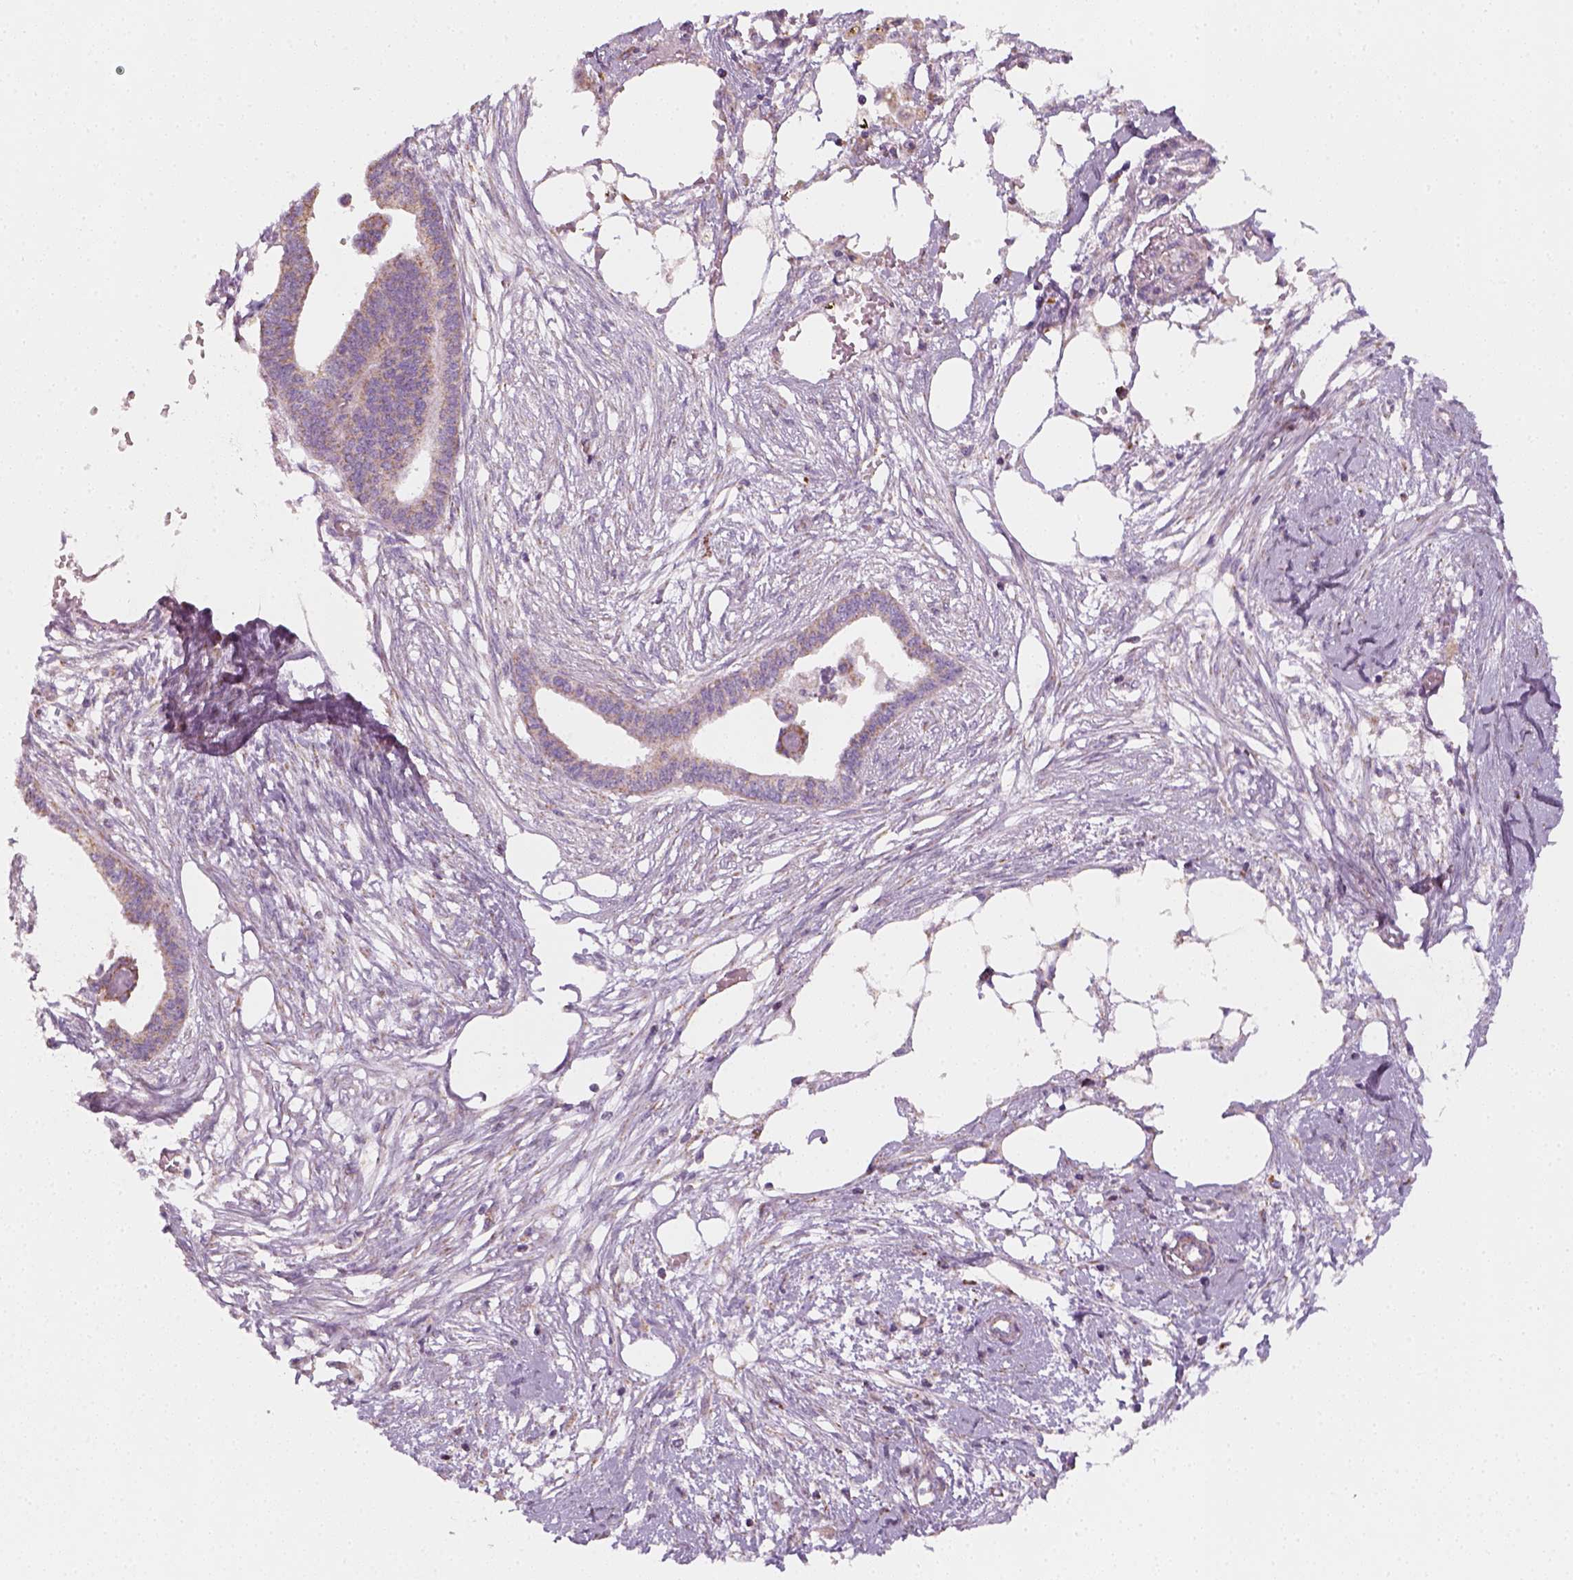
{"staining": {"intensity": "negative", "quantity": "none", "location": "none"}, "tissue": "endometrial cancer", "cell_type": "Tumor cells", "image_type": "cancer", "snomed": [{"axis": "morphology", "description": "Adenocarcinoma, NOS"}, {"axis": "morphology", "description": "Adenocarcinoma, metastatic, NOS"}, {"axis": "topography", "description": "Adipose tissue"}, {"axis": "topography", "description": "Endometrium"}], "caption": "DAB immunohistochemical staining of endometrial adenocarcinoma demonstrates no significant positivity in tumor cells. (Stains: DAB immunohistochemistry with hematoxylin counter stain, Microscopy: brightfield microscopy at high magnification).", "gene": "AWAT2", "patient": {"sex": "female", "age": 67}}